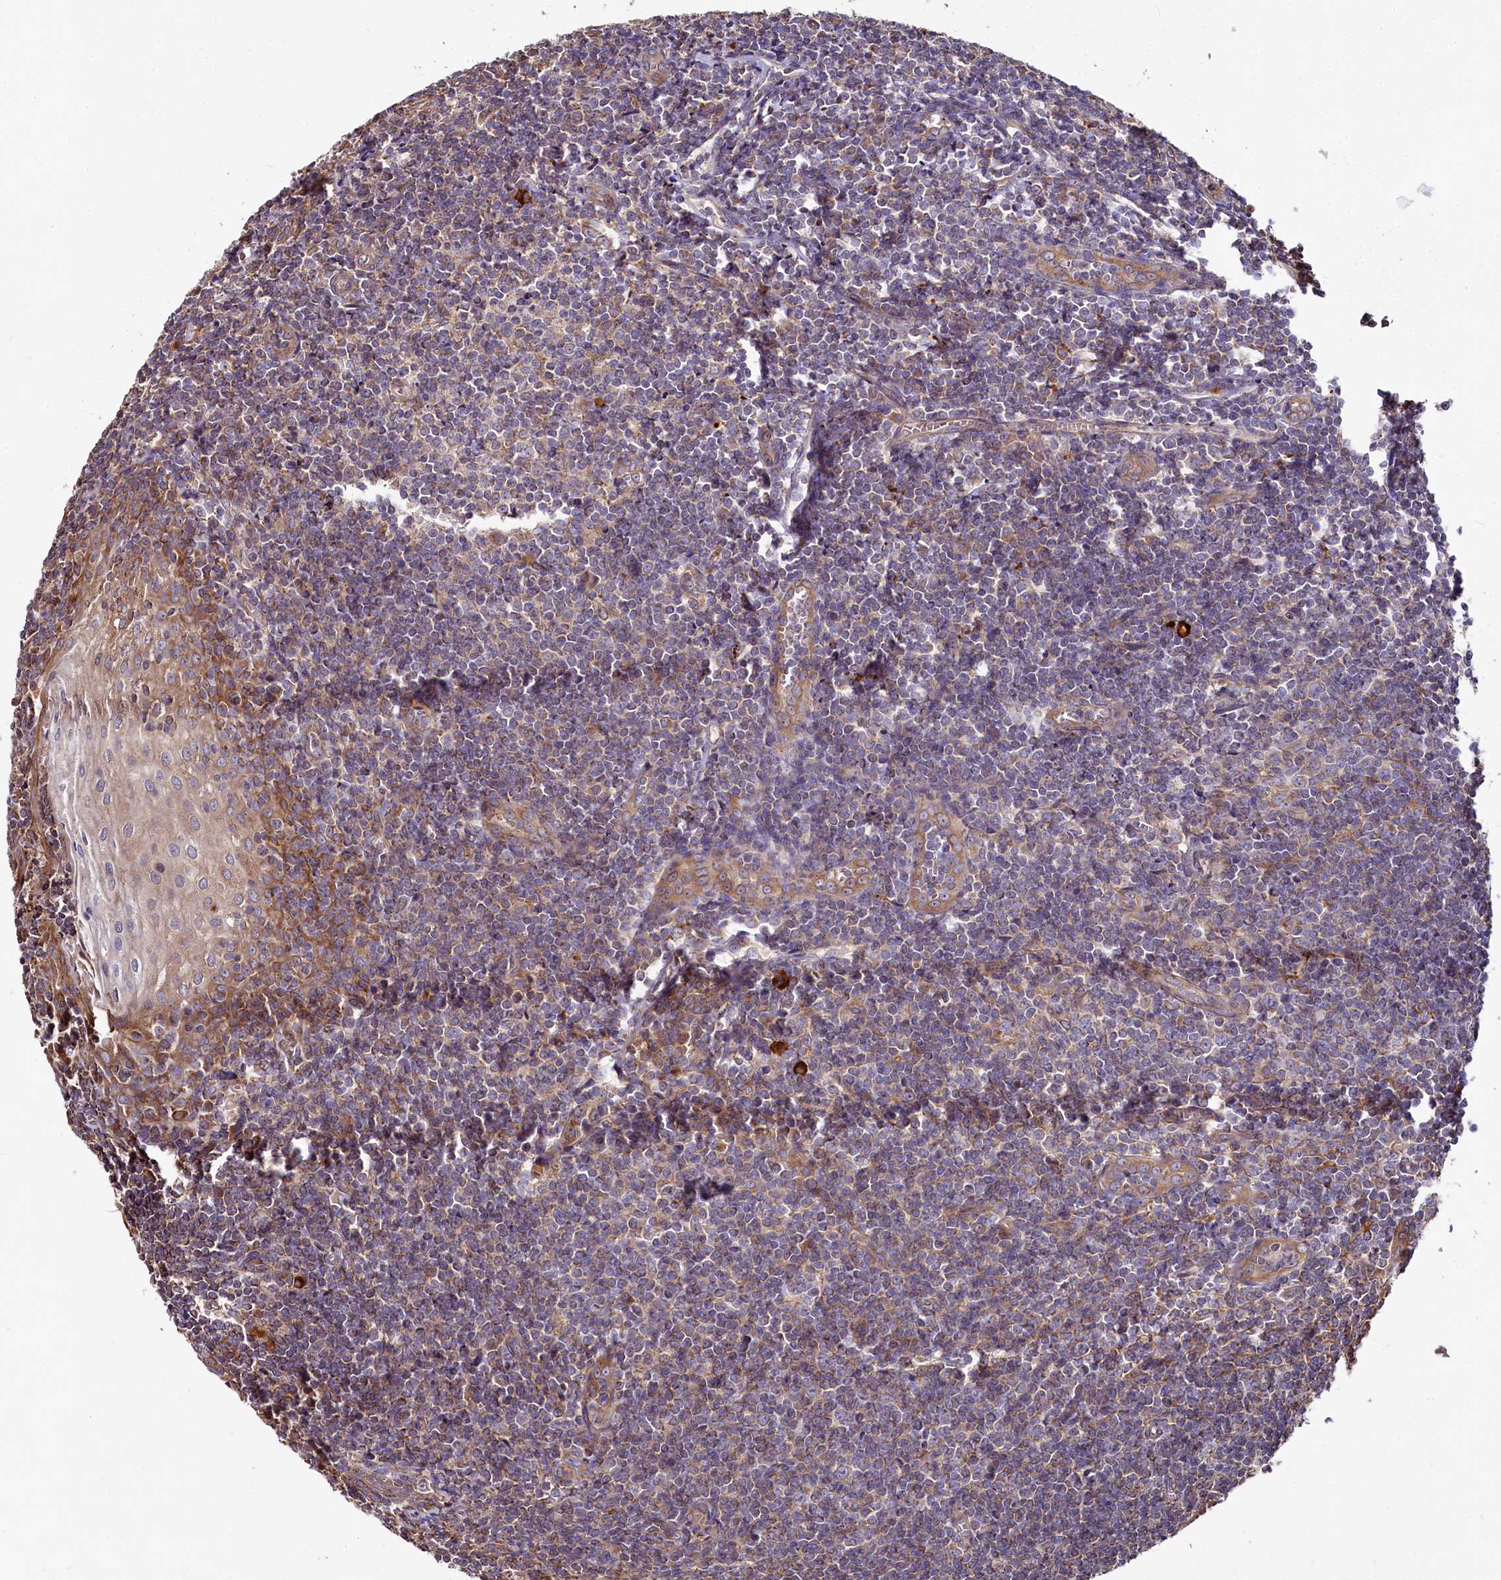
{"staining": {"intensity": "moderate", "quantity": "<25%", "location": "cytoplasmic/membranous"}, "tissue": "tonsil", "cell_type": "Germinal center cells", "image_type": "normal", "snomed": [{"axis": "morphology", "description": "Normal tissue, NOS"}, {"axis": "topography", "description": "Tonsil"}], "caption": "Brown immunohistochemical staining in normal tonsil demonstrates moderate cytoplasmic/membranous staining in approximately <25% of germinal center cells. (Stains: DAB (3,3'-diaminobenzidine) in brown, nuclei in blue, Microscopy: brightfield microscopy at high magnification).", "gene": "SPRYD3", "patient": {"sex": "male", "age": 27}}